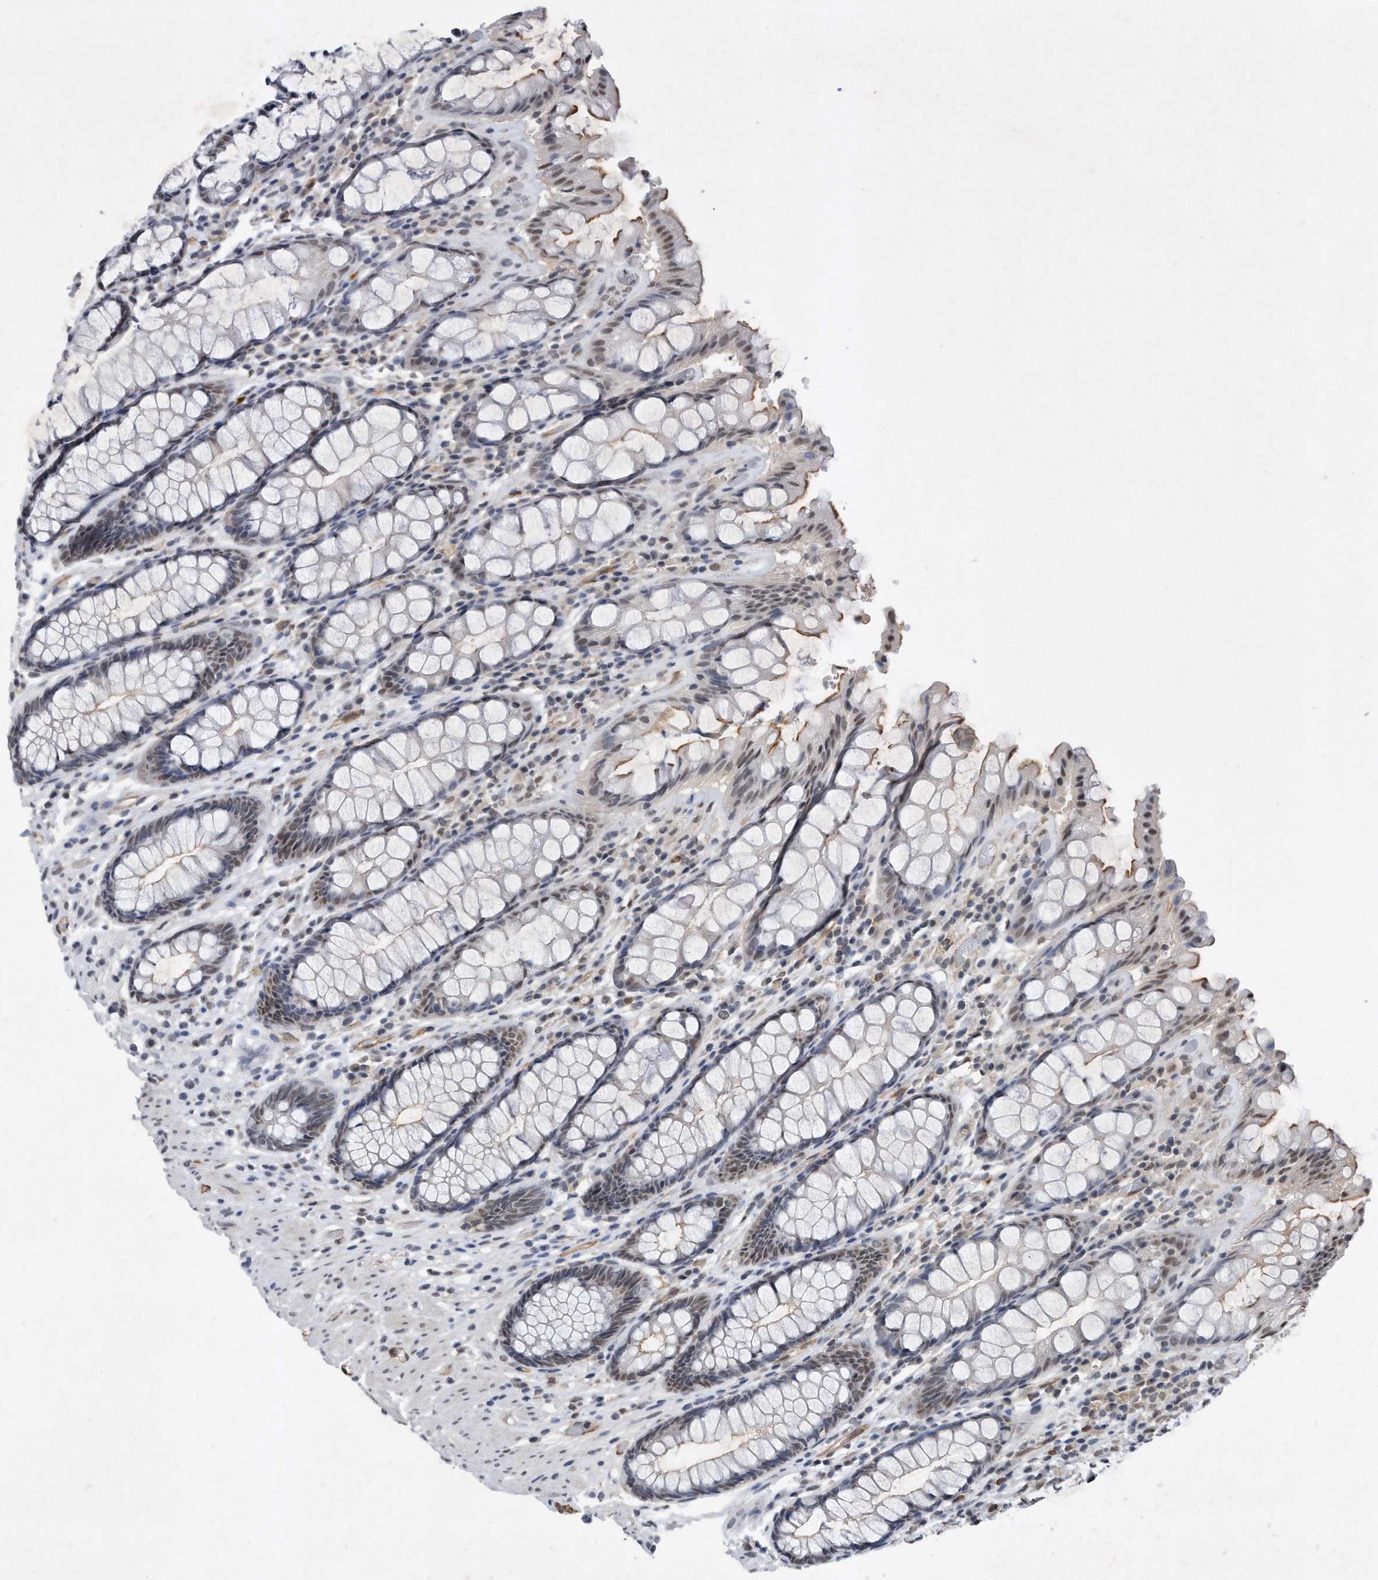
{"staining": {"intensity": "moderate", "quantity": "<25%", "location": "cytoplasmic/membranous,nuclear"}, "tissue": "rectum", "cell_type": "Glandular cells", "image_type": "normal", "snomed": [{"axis": "morphology", "description": "Normal tissue, NOS"}, {"axis": "topography", "description": "Rectum"}], "caption": "Glandular cells show low levels of moderate cytoplasmic/membranous,nuclear positivity in about <25% of cells in unremarkable rectum.", "gene": "TP53INP1", "patient": {"sex": "male", "age": 64}}